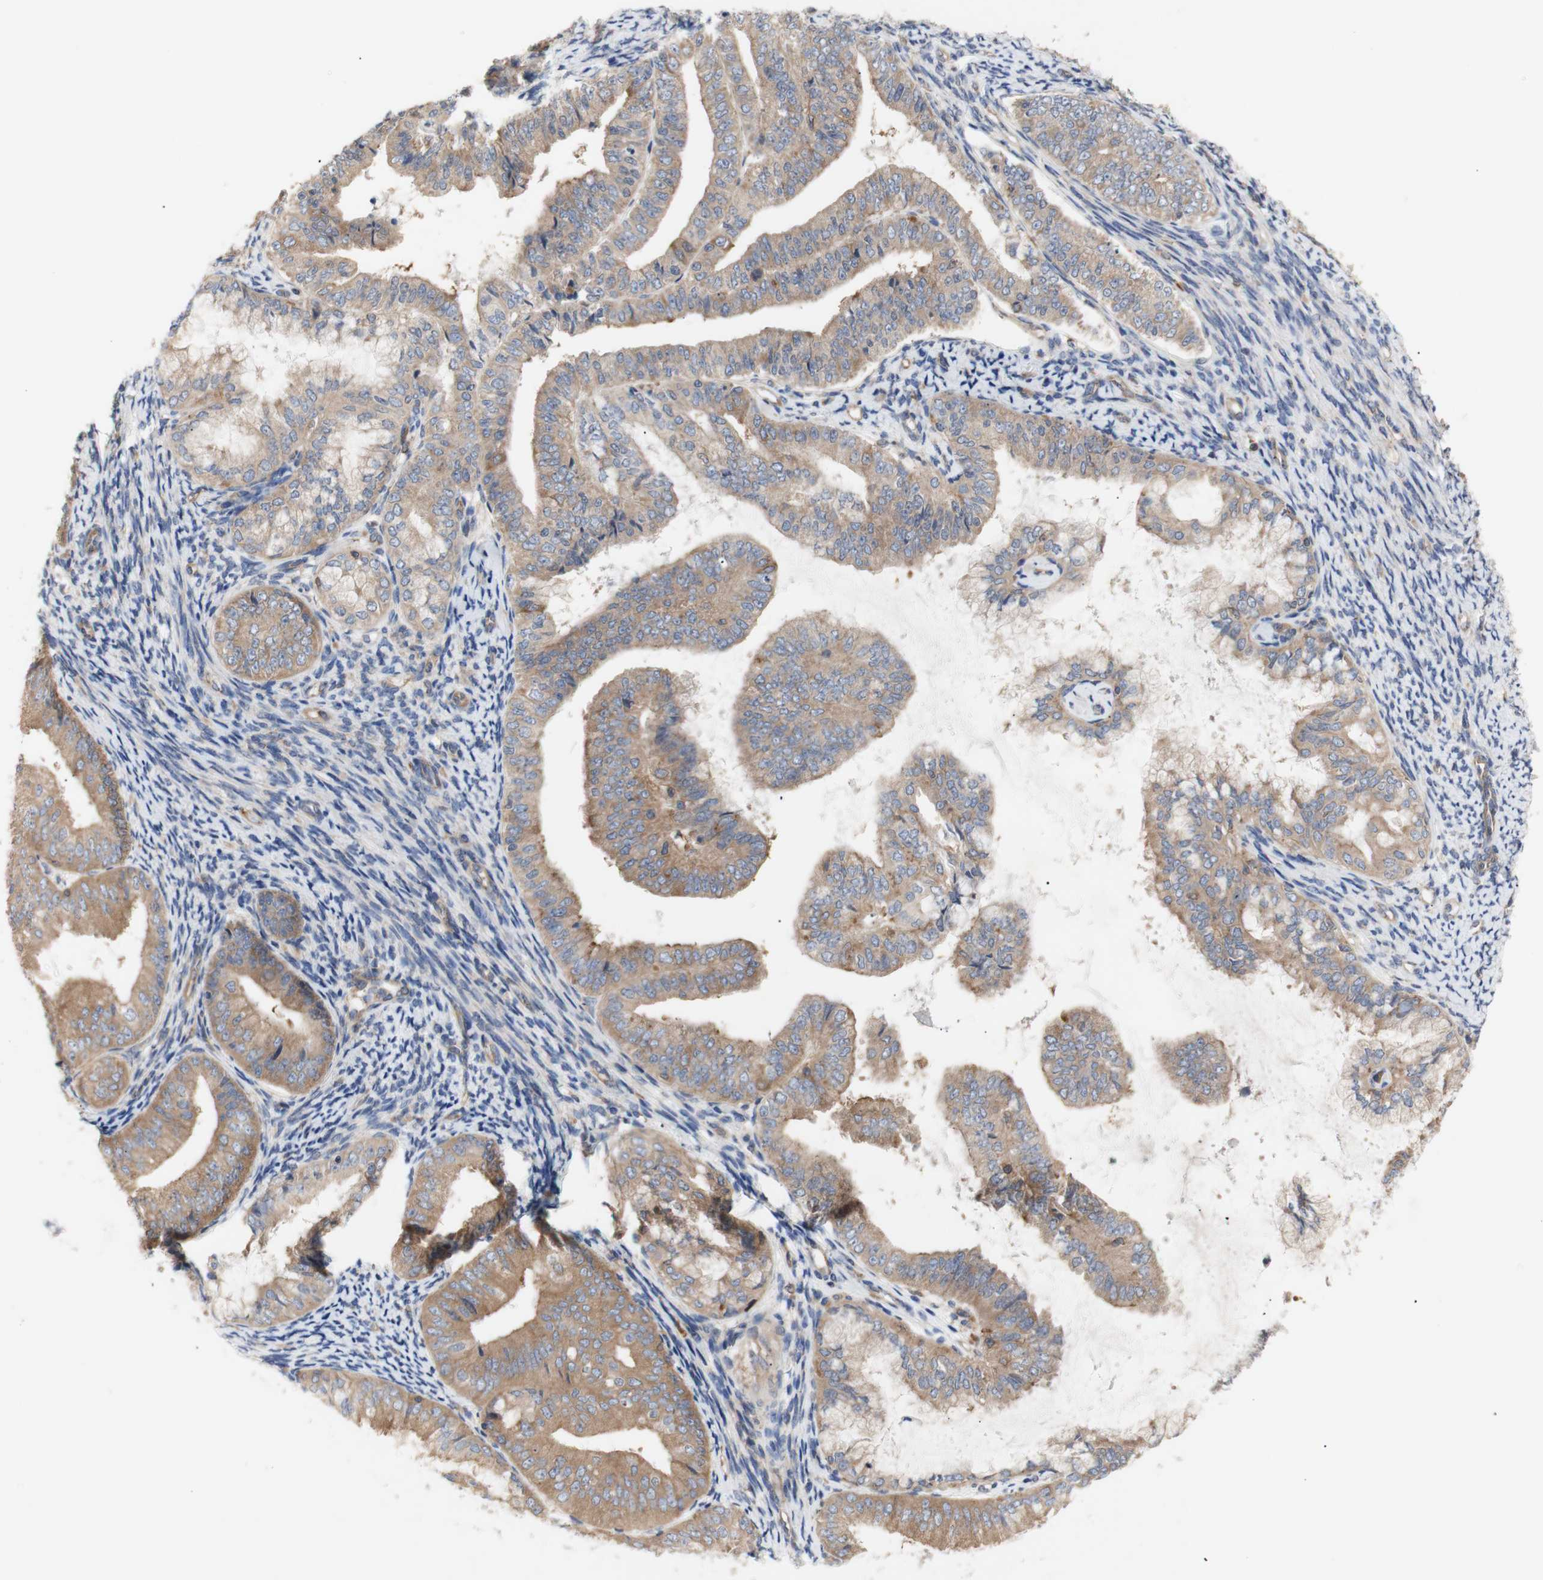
{"staining": {"intensity": "moderate", "quantity": ">75%", "location": "cytoplasmic/membranous"}, "tissue": "endometrial cancer", "cell_type": "Tumor cells", "image_type": "cancer", "snomed": [{"axis": "morphology", "description": "Adenocarcinoma, NOS"}, {"axis": "topography", "description": "Endometrium"}], "caption": "Endometrial adenocarcinoma stained for a protein (brown) demonstrates moderate cytoplasmic/membranous positive positivity in approximately >75% of tumor cells.", "gene": "IKBKG", "patient": {"sex": "female", "age": 63}}